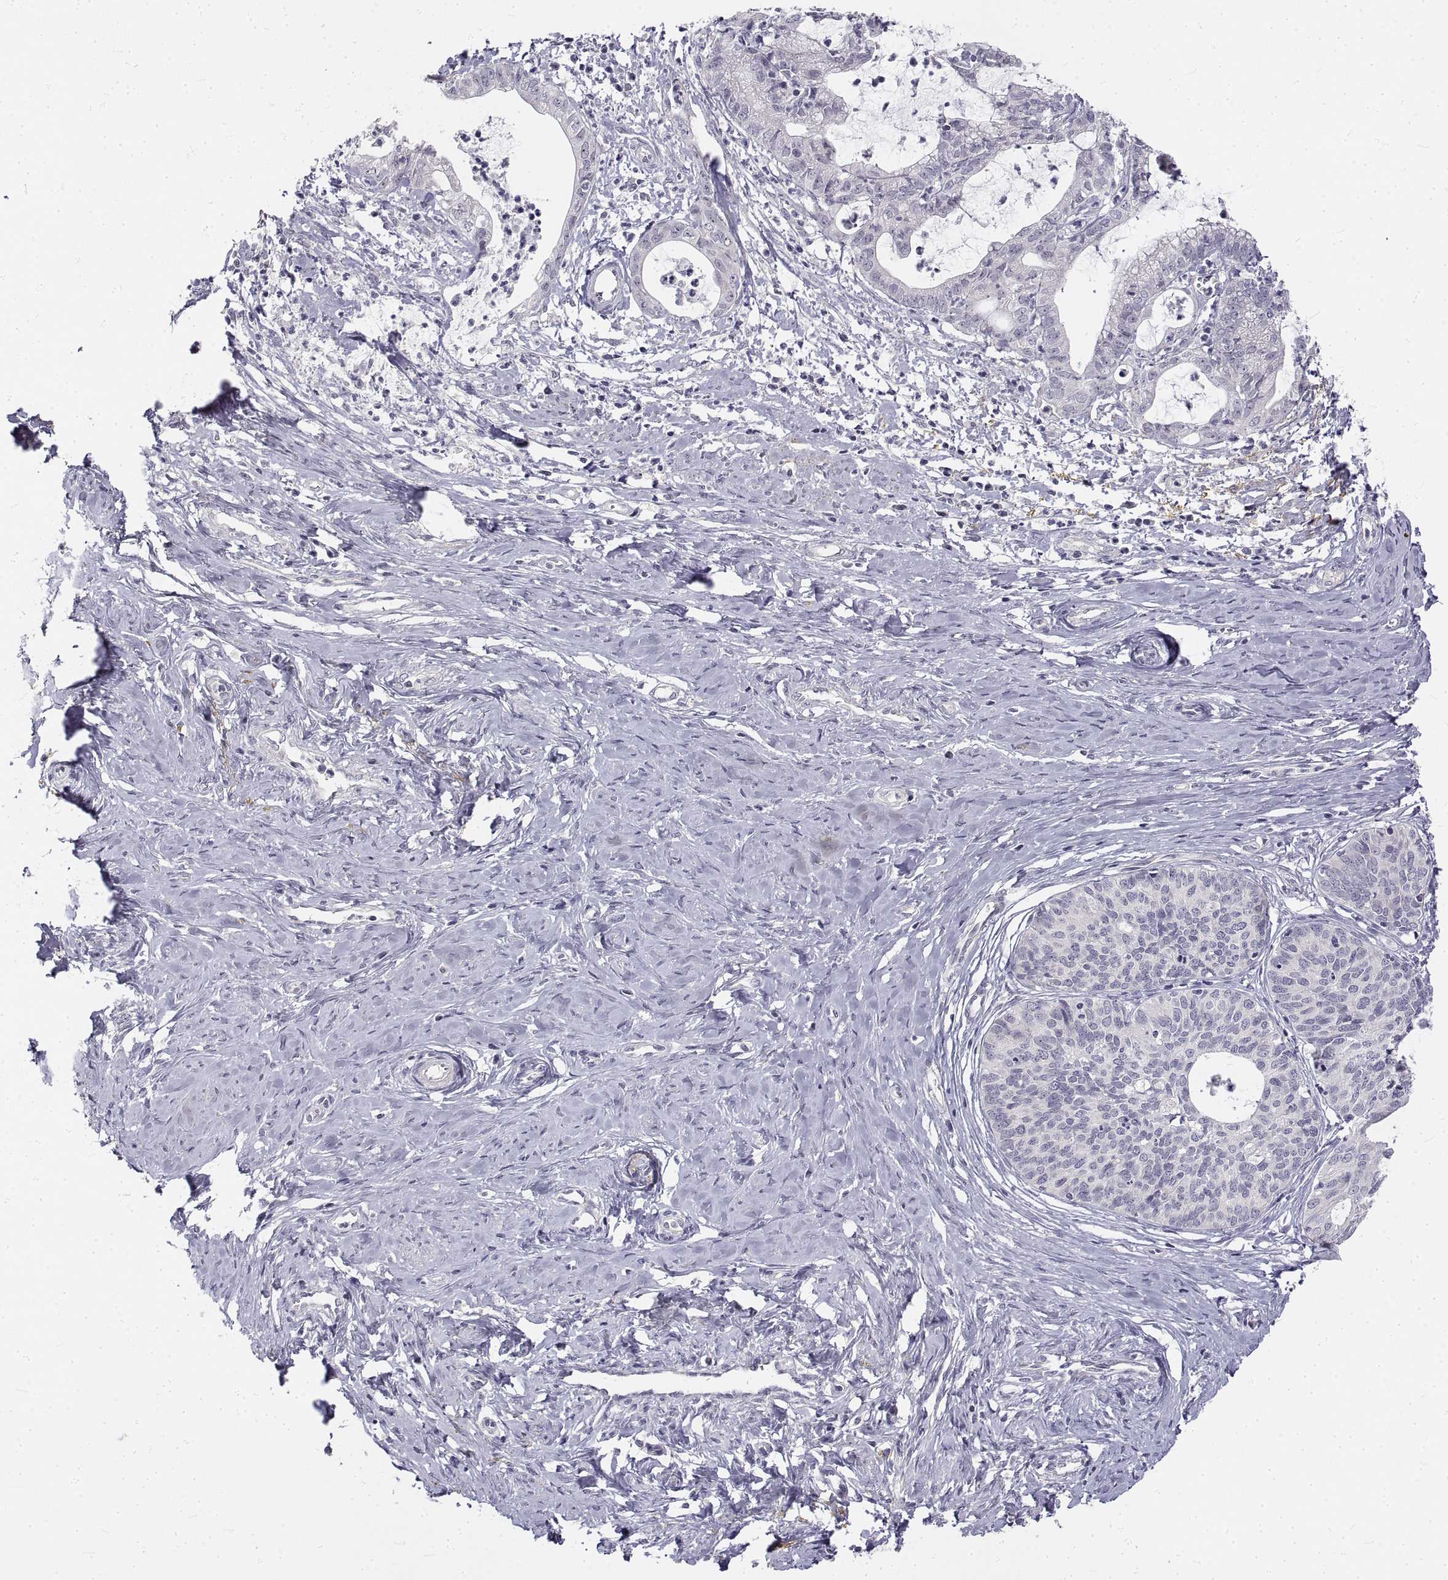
{"staining": {"intensity": "negative", "quantity": "none", "location": "none"}, "tissue": "cervical cancer", "cell_type": "Tumor cells", "image_type": "cancer", "snomed": [{"axis": "morphology", "description": "Normal tissue, NOS"}, {"axis": "morphology", "description": "Adenocarcinoma, NOS"}, {"axis": "topography", "description": "Cervix"}], "caption": "High magnification brightfield microscopy of adenocarcinoma (cervical) stained with DAB (3,3'-diaminobenzidine) (brown) and counterstained with hematoxylin (blue): tumor cells show no significant positivity. (IHC, brightfield microscopy, high magnification).", "gene": "ANO2", "patient": {"sex": "female", "age": 38}}